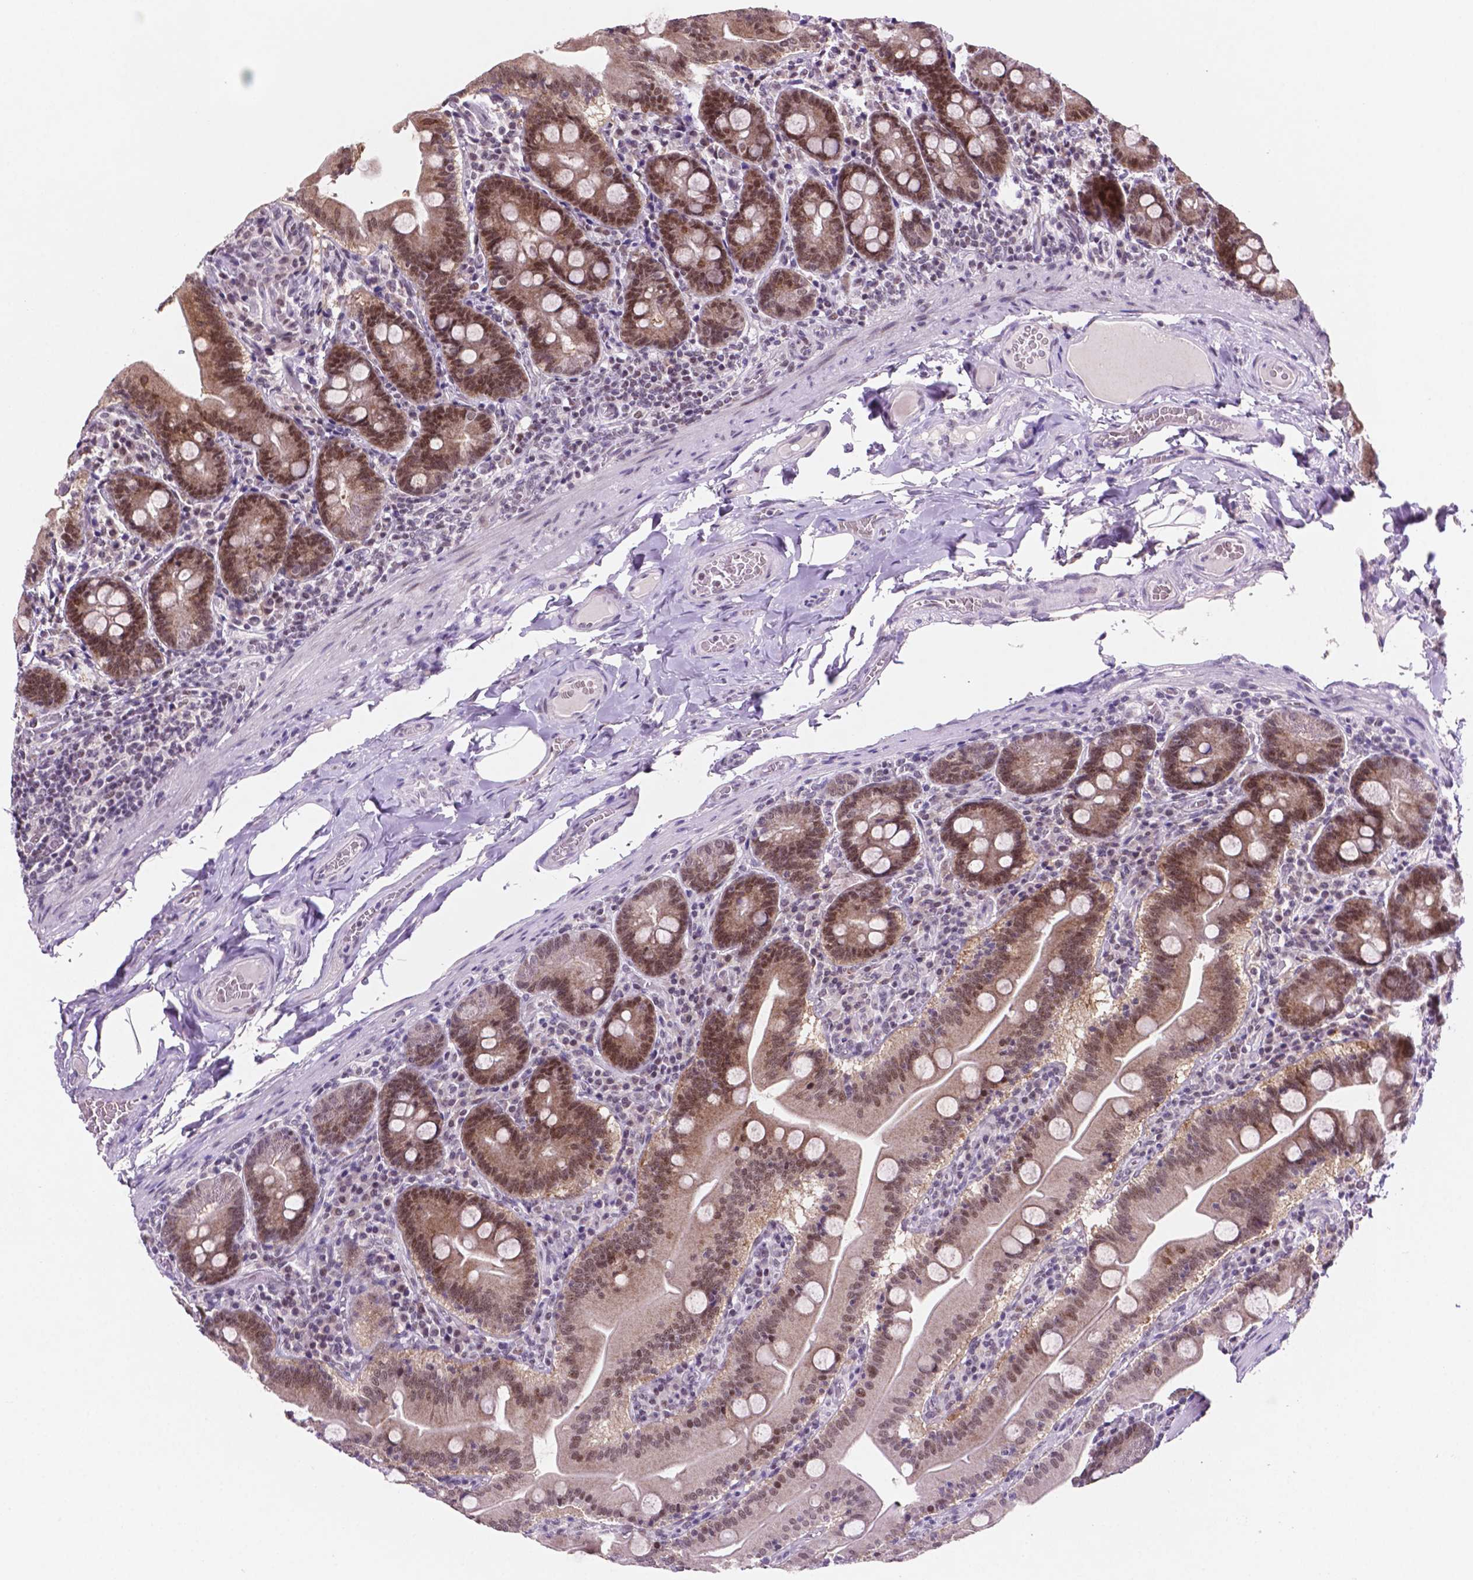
{"staining": {"intensity": "moderate", "quantity": ">75%", "location": "cytoplasmic/membranous,nuclear"}, "tissue": "small intestine", "cell_type": "Glandular cells", "image_type": "normal", "snomed": [{"axis": "morphology", "description": "Normal tissue, NOS"}, {"axis": "topography", "description": "Small intestine"}], "caption": "IHC staining of unremarkable small intestine, which shows medium levels of moderate cytoplasmic/membranous,nuclear positivity in about >75% of glandular cells indicating moderate cytoplasmic/membranous,nuclear protein staining. The staining was performed using DAB (3,3'-diaminobenzidine) (brown) for protein detection and nuclei were counterstained in hematoxylin (blue).", "gene": "NCOR1", "patient": {"sex": "male", "age": 37}}